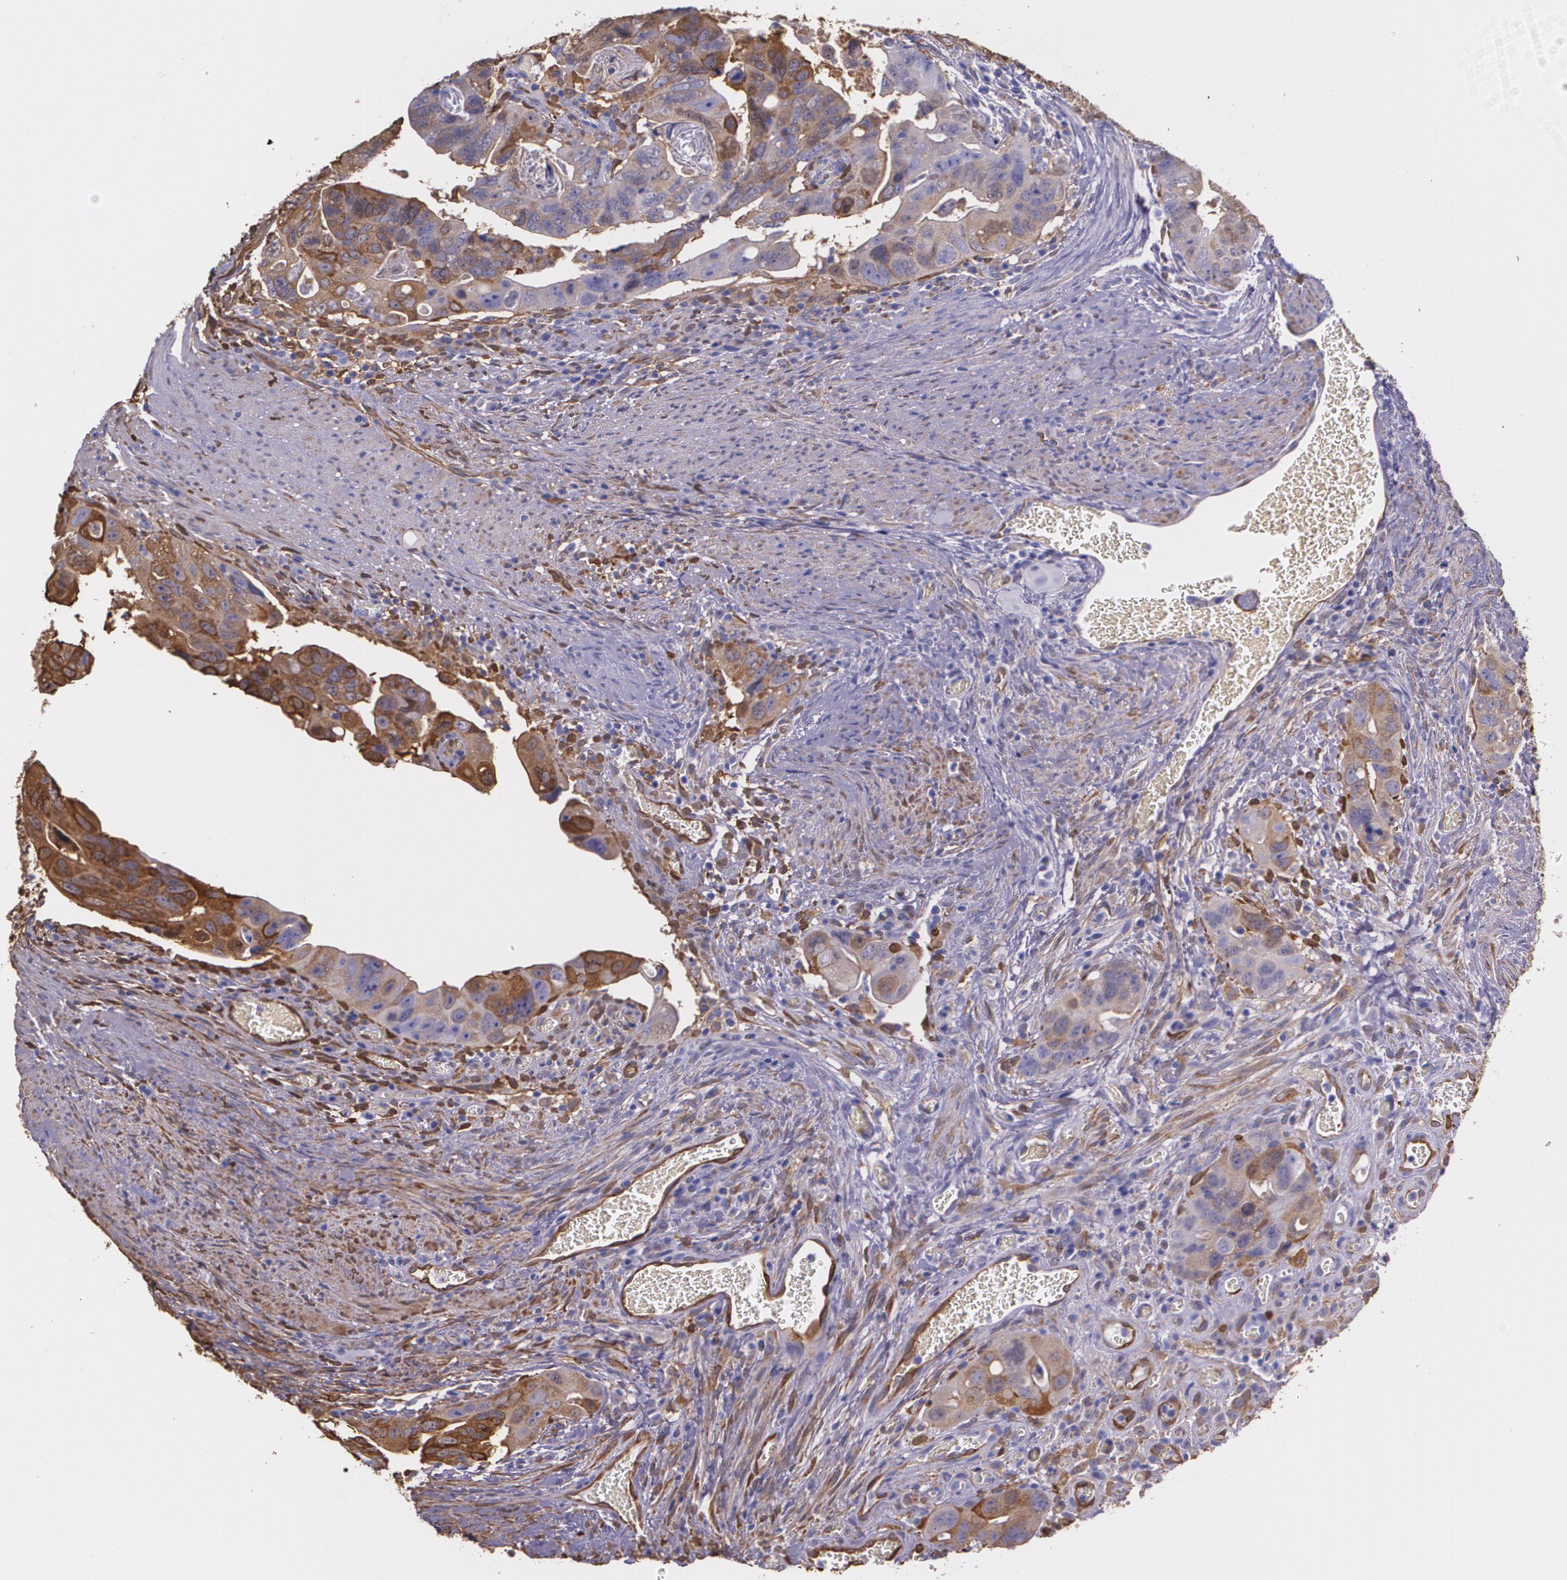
{"staining": {"intensity": "moderate", "quantity": "<25%", "location": "cytoplasmic/membranous"}, "tissue": "colorectal cancer", "cell_type": "Tumor cells", "image_type": "cancer", "snomed": [{"axis": "morphology", "description": "Adenocarcinoma, NOS"}, {"axis": "topography", "description": "Rectum"}], "caption": "Brown immunohistochemical staining in adenocarcinoma (colorectal) exhibits moderate cytoplasmic/membranous staining in approximately <25% of tumor cells.", "gene": "MMP2", "patient": {"sex": "male", "age": 53}}